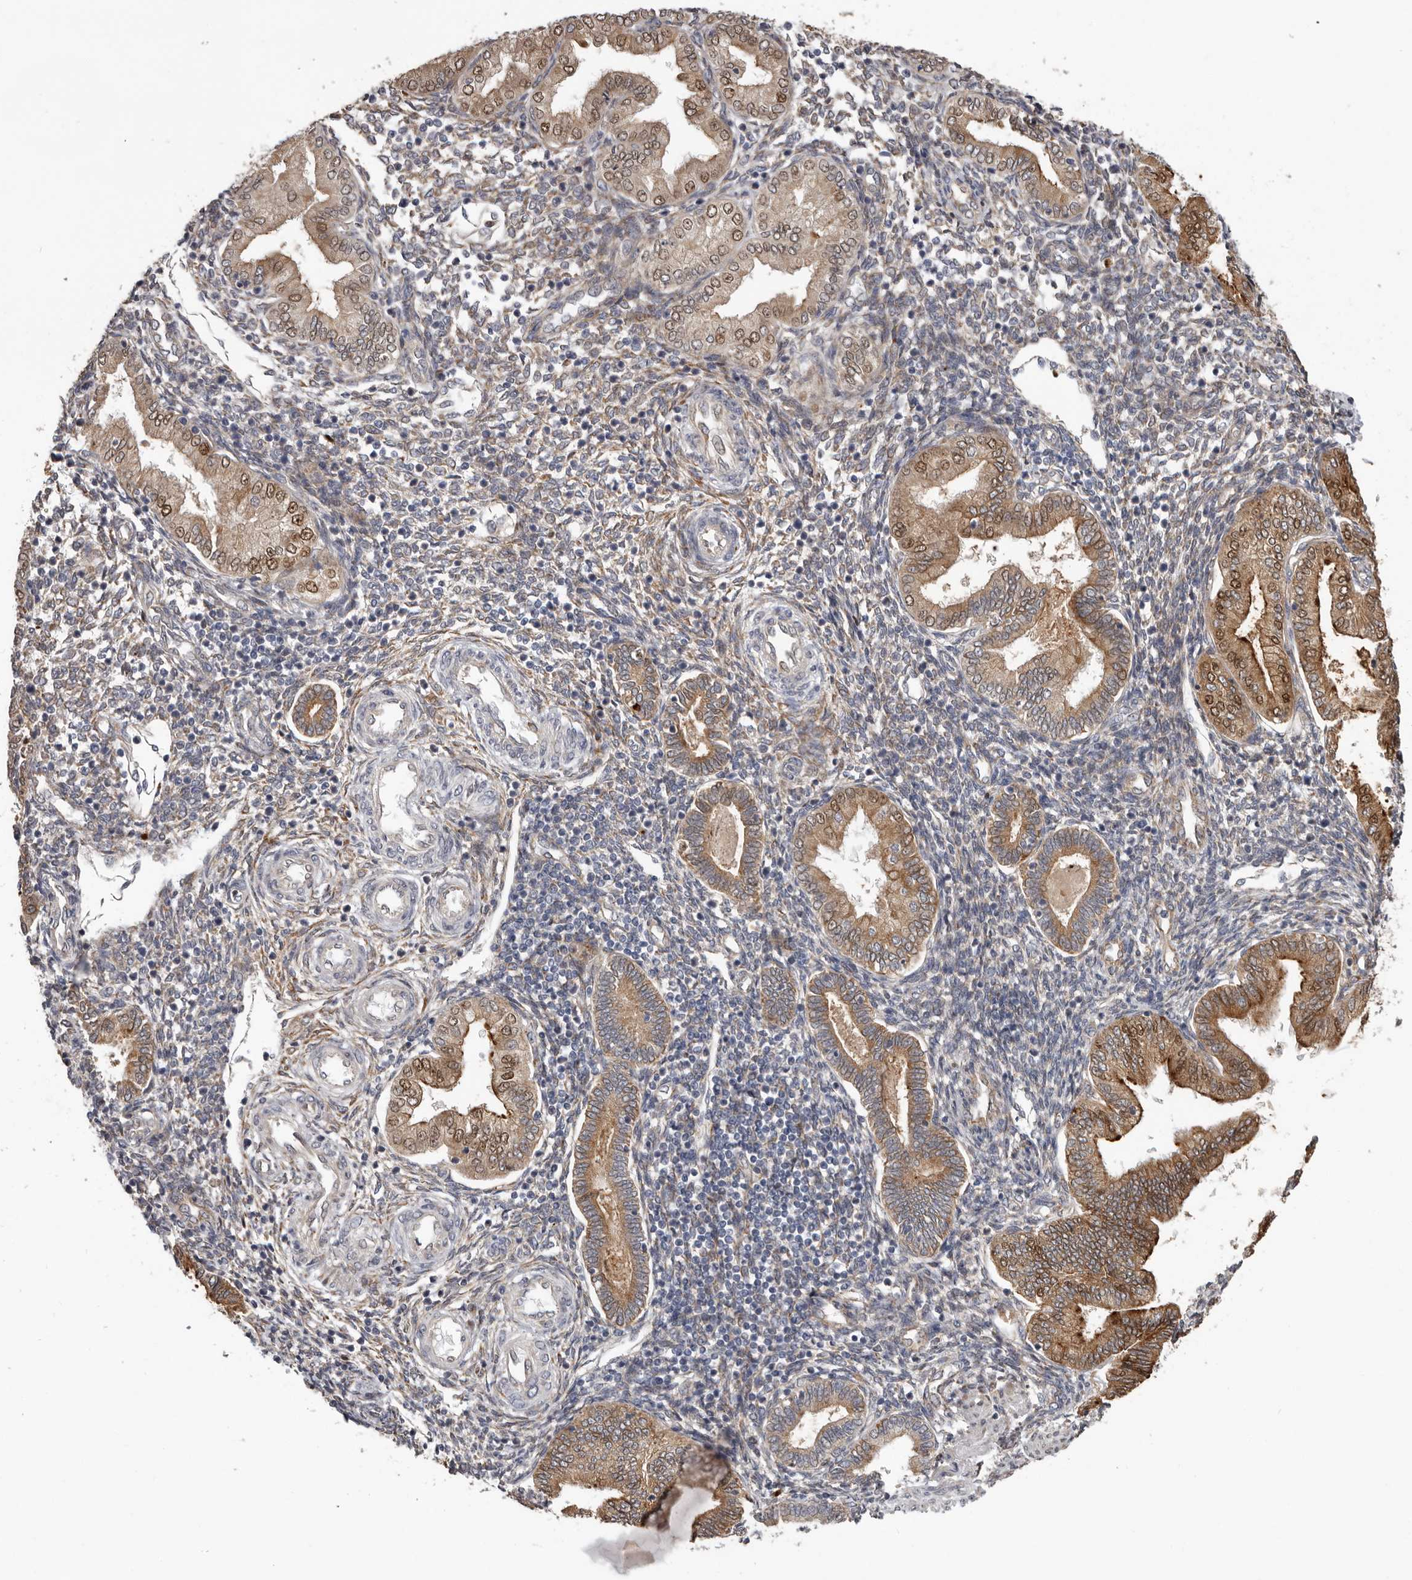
{"staining": {"intensity": "negative", "quantity": "none", "location": "none"}, "tissue": "endometrium", "cell_type": "Cells in endometrial stroma", "image_type": "normal", "snomed": [{"axis": "morphology", "description": "Normal tissue, NOS"}, {"axis": "topography", "description": "Endometrium"}], "caption": "An immunohistochemistry histopathology image of normal endometrium is shown. There is no staining in cells in endometrial stroma of endometrium. Brightfield microscopy of immunohistochemistry (IHC) stained with DAB (brown) and hematoxylin (blue), captured at high magnification.", "gene": "MTF1", "patient": {"sex": "female", "age": 53}}